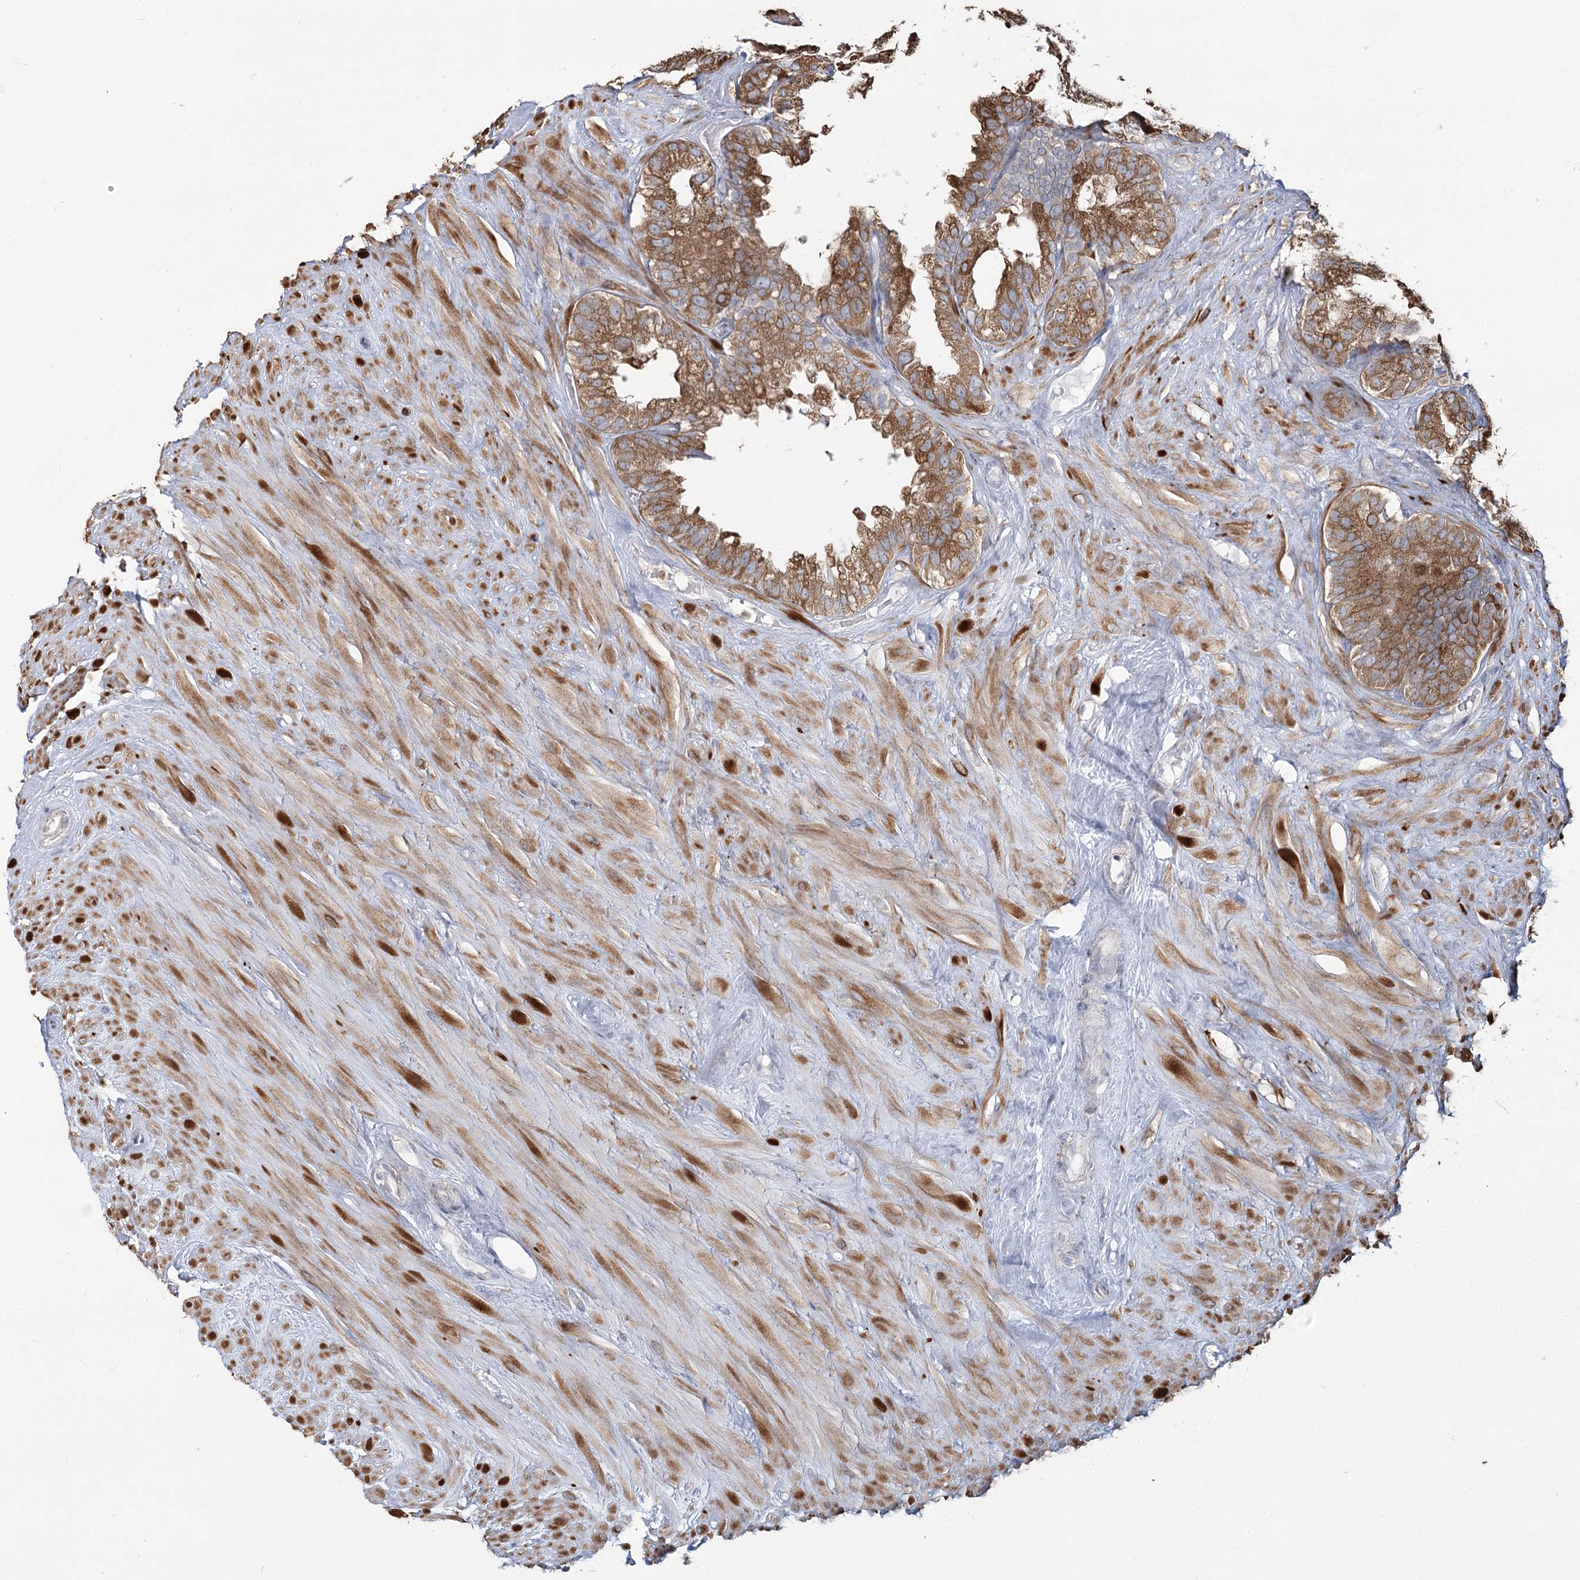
{"staining": {"intensity": "moderate", "quantity": ">75%", "location": "cytoplasmic/membranous"}, "tissue": "seminal vesicle", "cell_type": "Glandular cells", "image_type": "normal", "snomed": [{"axis": "morphology", "description": "Normal tissue, NOS"}, {"axis": "topography", "description": "Seminal veicle"}], "caption": "Immunohistochemistry (DAB (3,3'-diaminobenzidine)) staining of unremarkable human seminal vesicle displays moderate cytoplasmic/membranous protein expression in approximately >75% of glandular cells. The protein of interest is shown in brown color, while the nuclei are stained blue.", "gene": "ZCCHC9", "patient": {"sex": "male", "age": 80}}